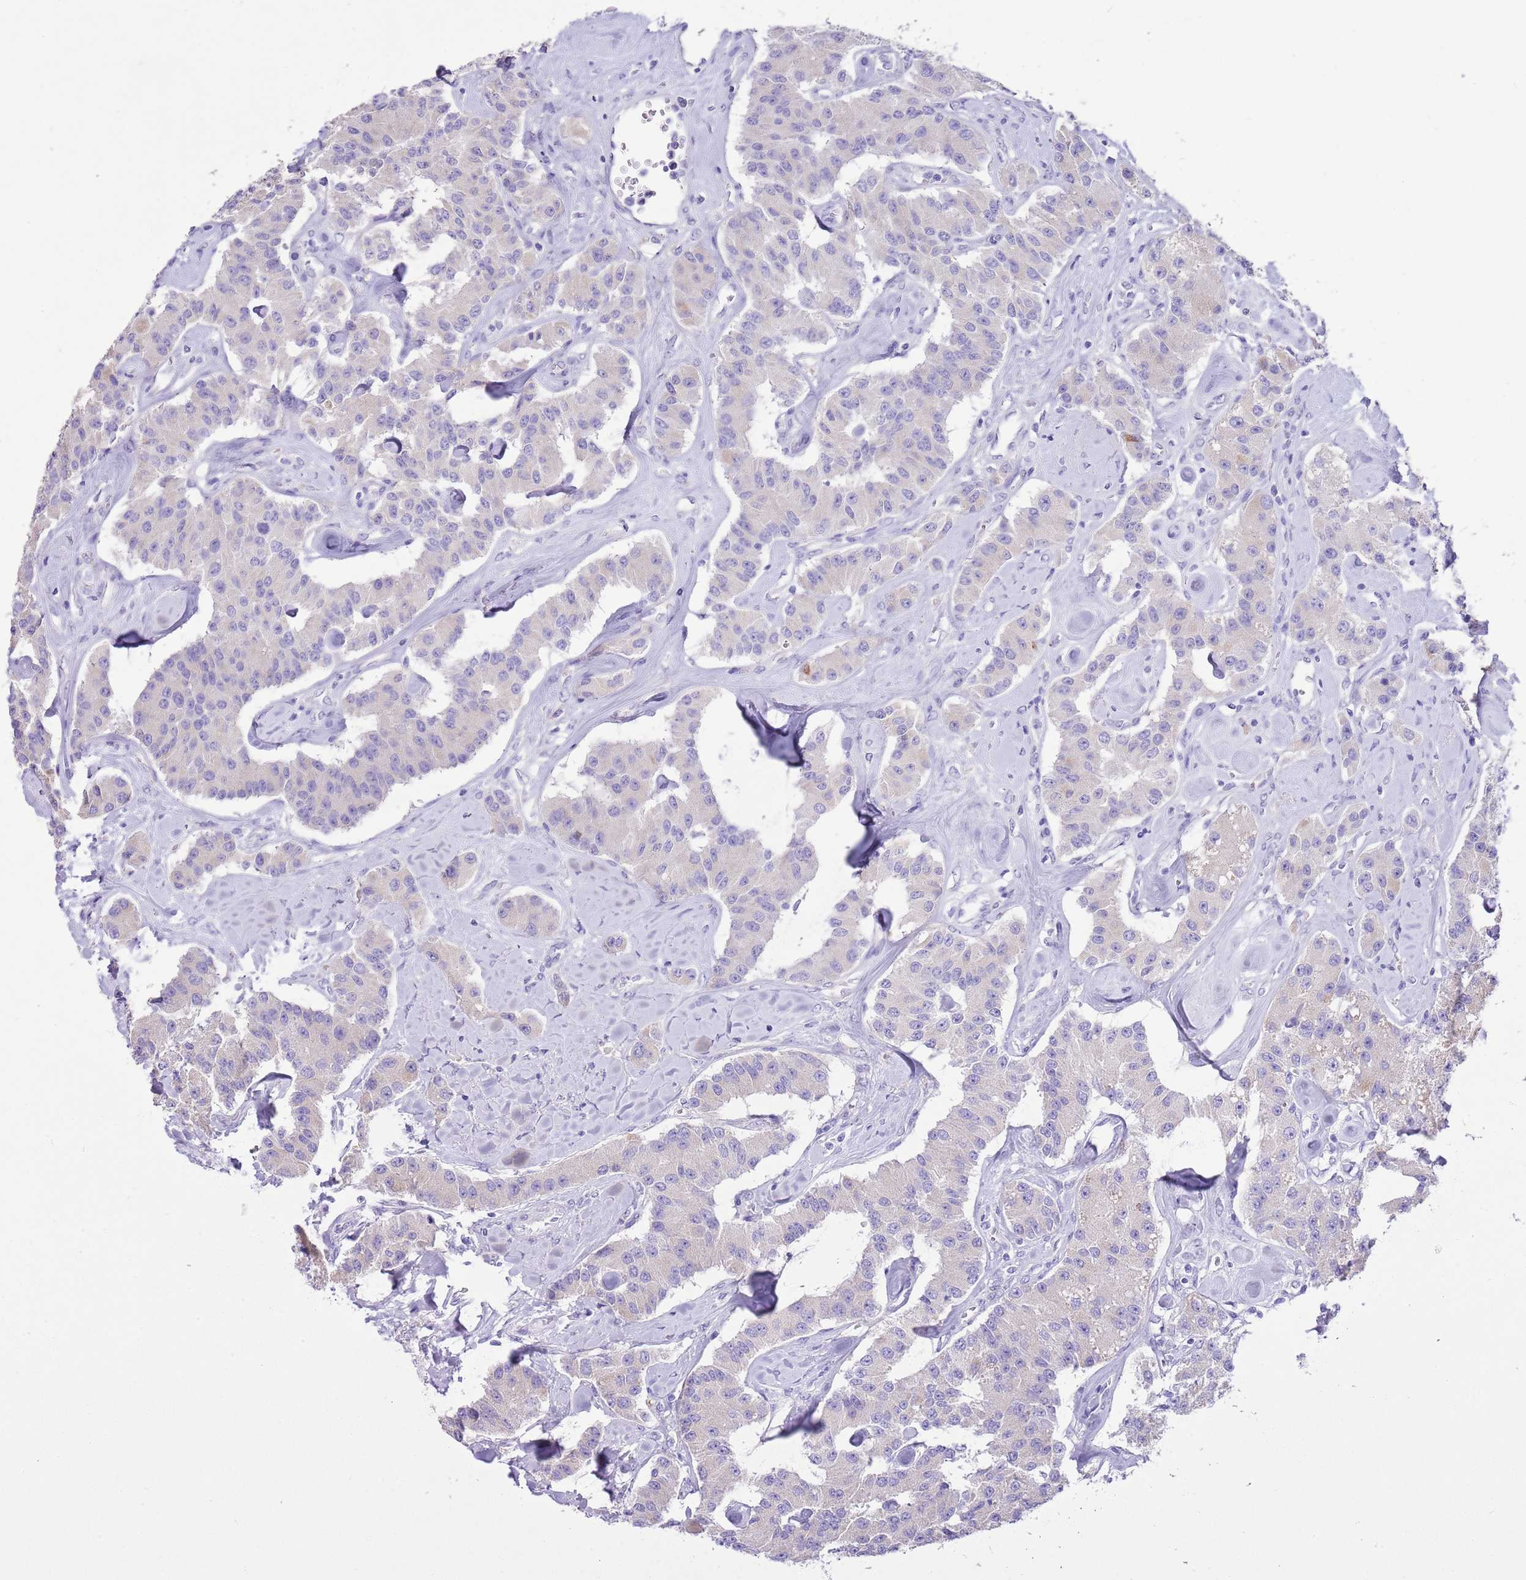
{"staining": {"intensity": "negative", "quantity": "none", "location": "none"}, "tissue": "carcinoid", "cell_type": "Tumor cells", "image_type": "cancer", "snomed": [{"axis": "morphology", "description": "Carcinoid, malignant, NOS"}, {"axis": "topography", "description": "Pancreas"}], "caption": "Immunohistochemistry photomicrograph of human carcinoid stained for a protein (brown), which shows no positivity in tumor cells. (Brightfield microscopy of DAB IHC at high magnification).", "gene": "CLEC2A", "patient": {"sex": "male", "age": 41}}